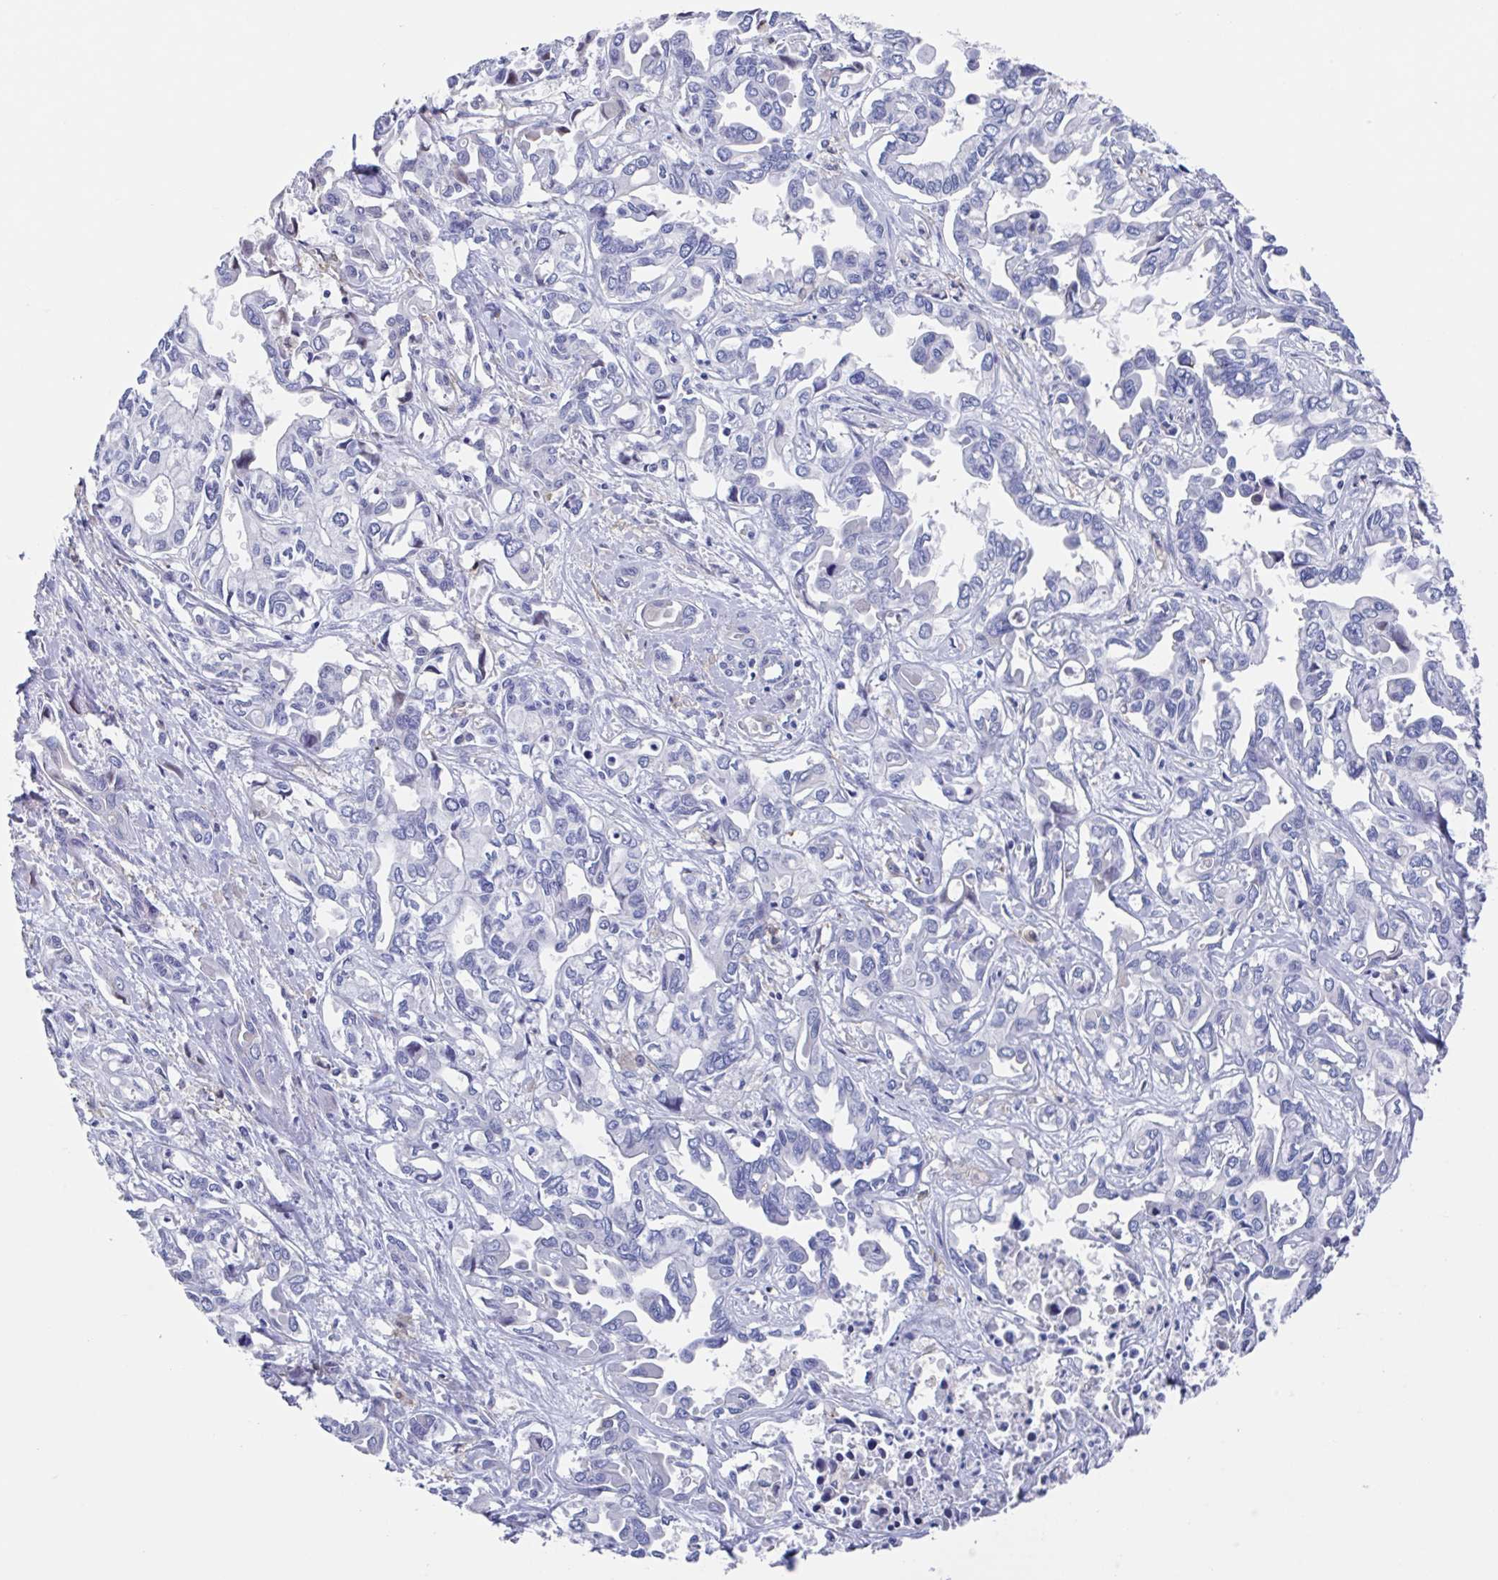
{"staining": {"intensity": "negative", "quantity": "none", "location": "none"}, "tissue": "liver cancer", "cell_type": "Tumor cells", "image_type": "cancer", "snomed": [{"axis": "morphology", "description": "Cholangiocarcinoma"}, {"axis": "topography", "description": "Liver"}], "caption": "Tumor cells are negative for brown protein staining in liver cancer (cholangiocarcinoma). Brightfield microscopy of immunohistochemistry (IHC) stained with DAB (brown) and hematoxylin (blue), captured at high magnification.", "gene": "FCGR3A", "patient": {"sex": "female", "age": 64}}